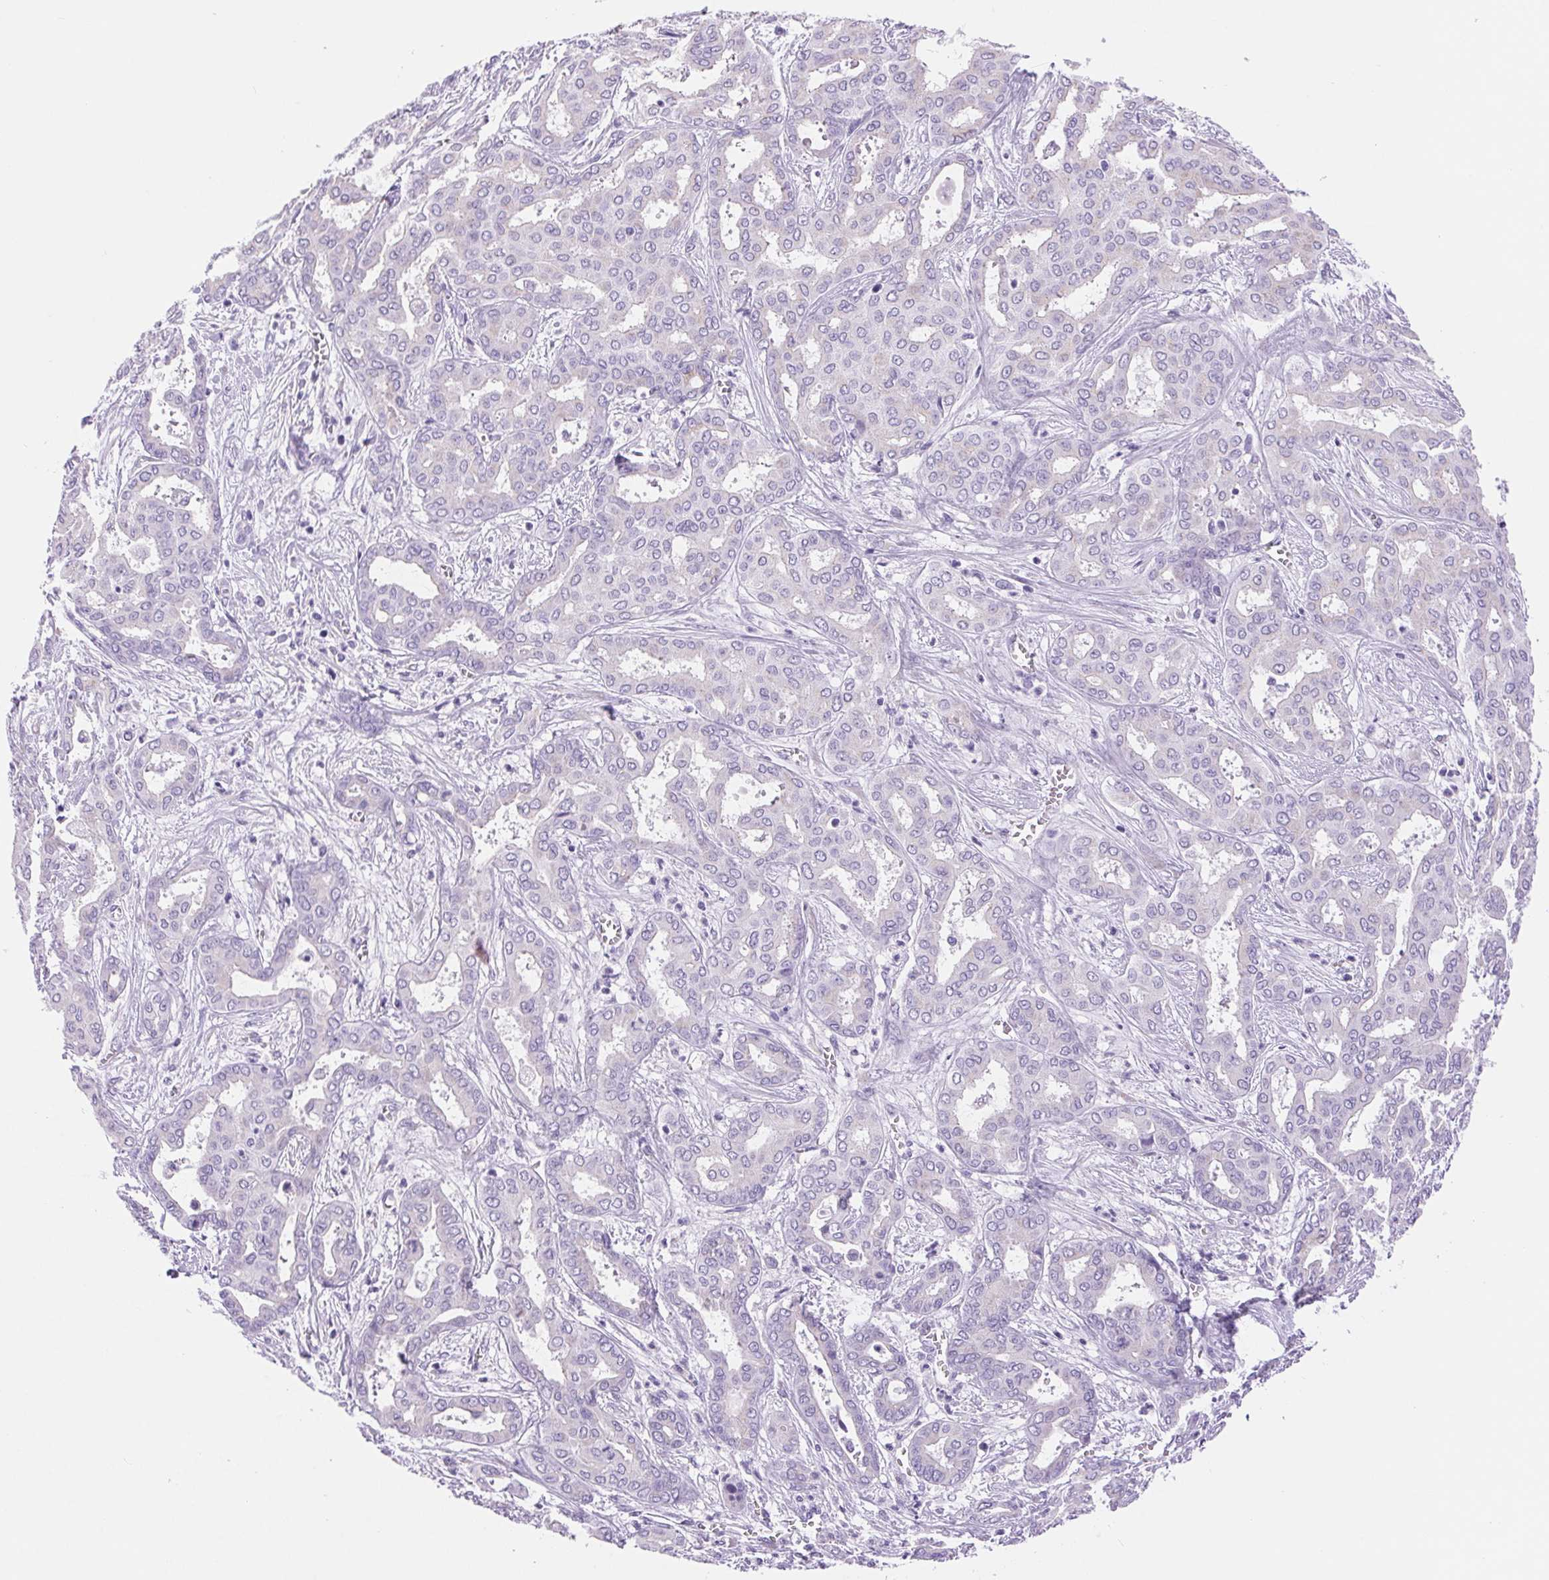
{"staining": {"intensity": "negative", "quantity": "none", "location": "none"}, "tissue": "liver cancer", "cell_type": "Tumor cells", "image_type": "cancer", "snomed": [{"axis": "morphology", "description": "Cholangiocarcinoma"}, {"axis": "topography", "description": "Liver"}], "caption": "A micrograph of liver cancer stained for a protein demonstrates no brown staining in tumor cells.", "gene": "SERPINB3", "patient": {"sex": "female", "age": 64}}